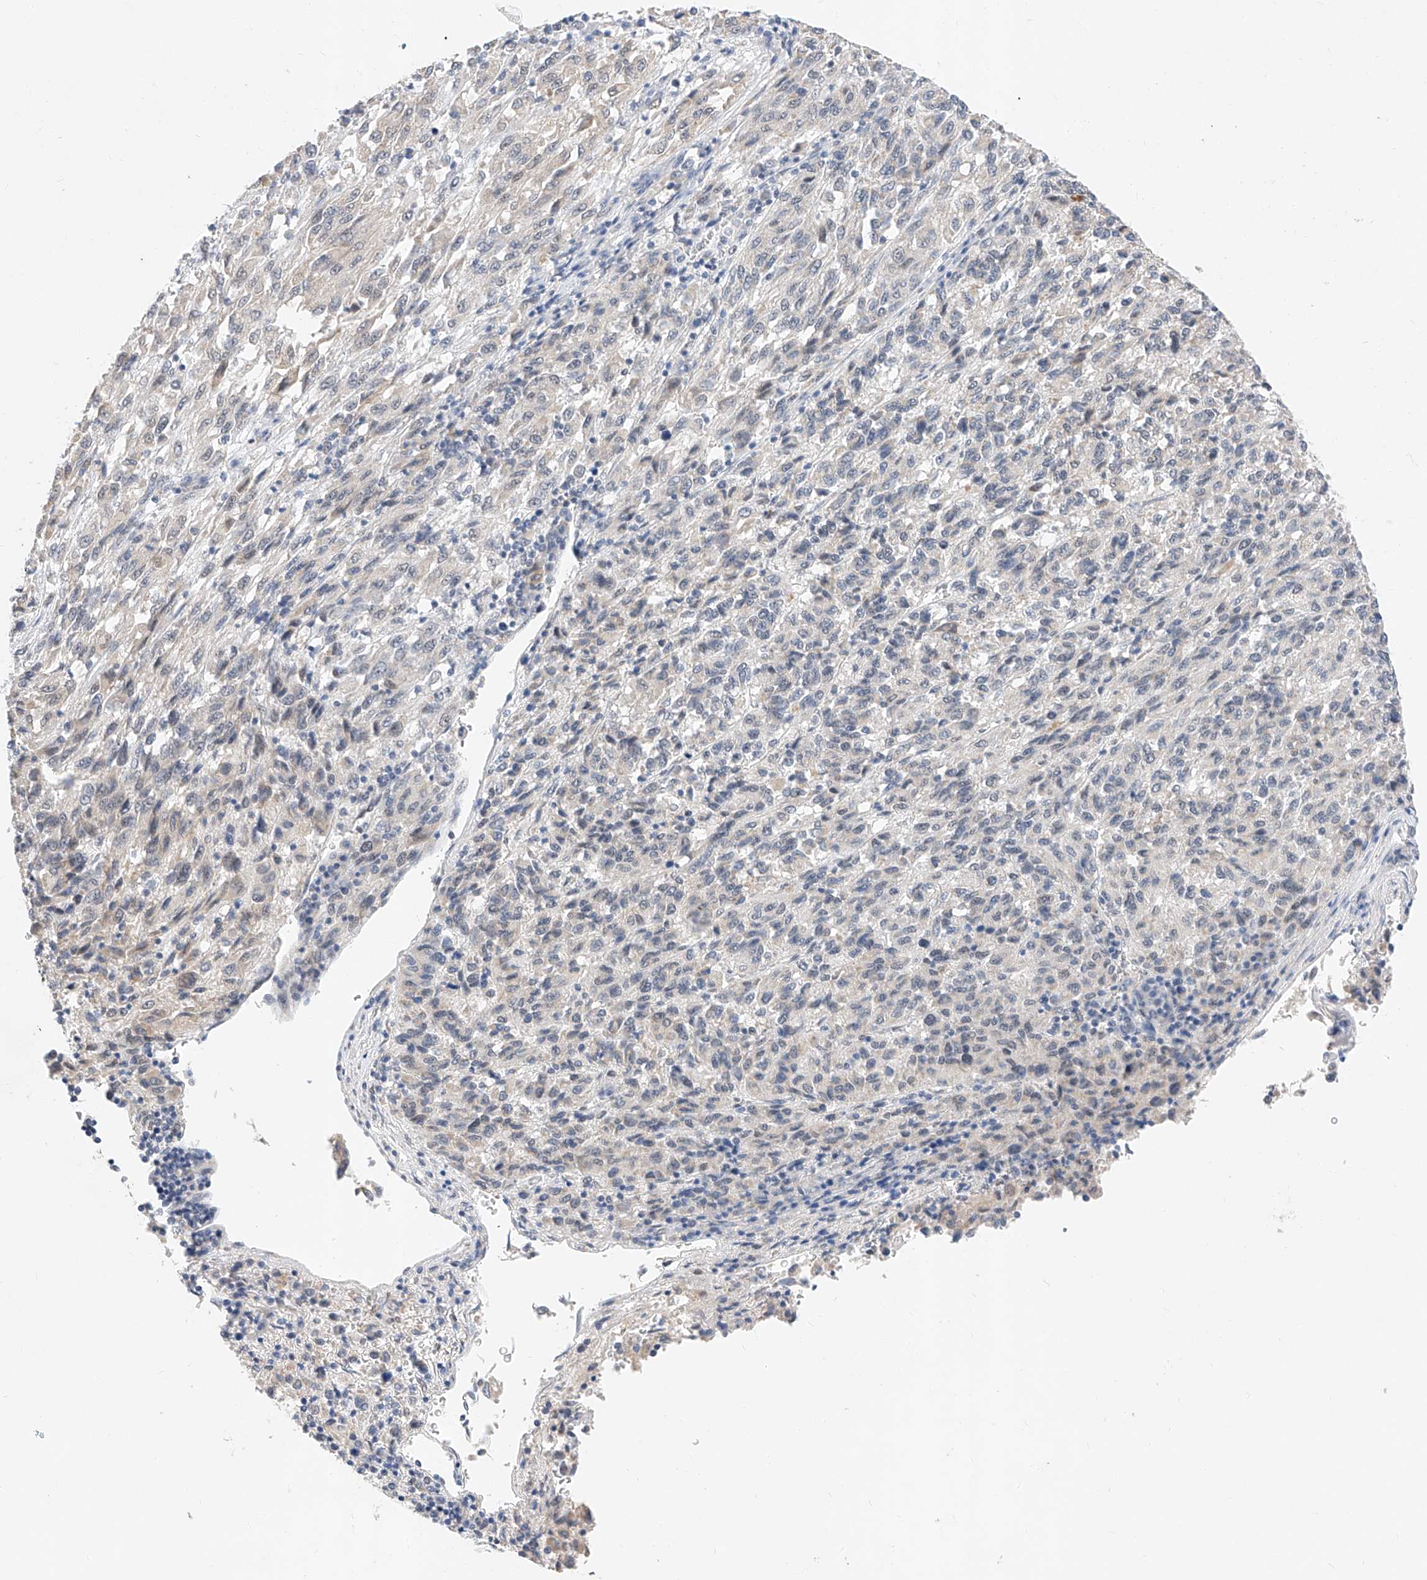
{"staining": {"intensity": "negative", "quantity": "none", "location": "none"}, "tissue": "melanoma", "cell_type": "Tumor cells", "image_type": "cancer", "snomed": [{"axis": "morphology", "description": "Malignant melanoma, Metastatic site"}, {"axis": "topography", "description": "Lung"}], "caption": "DAB immunohistochemical staining of malignant melanoma (metastatic site) demonstrates no significant expression in tumor cells.", "gene": "KCNJ1", "patient": {"sex": "male", "age": 64}}